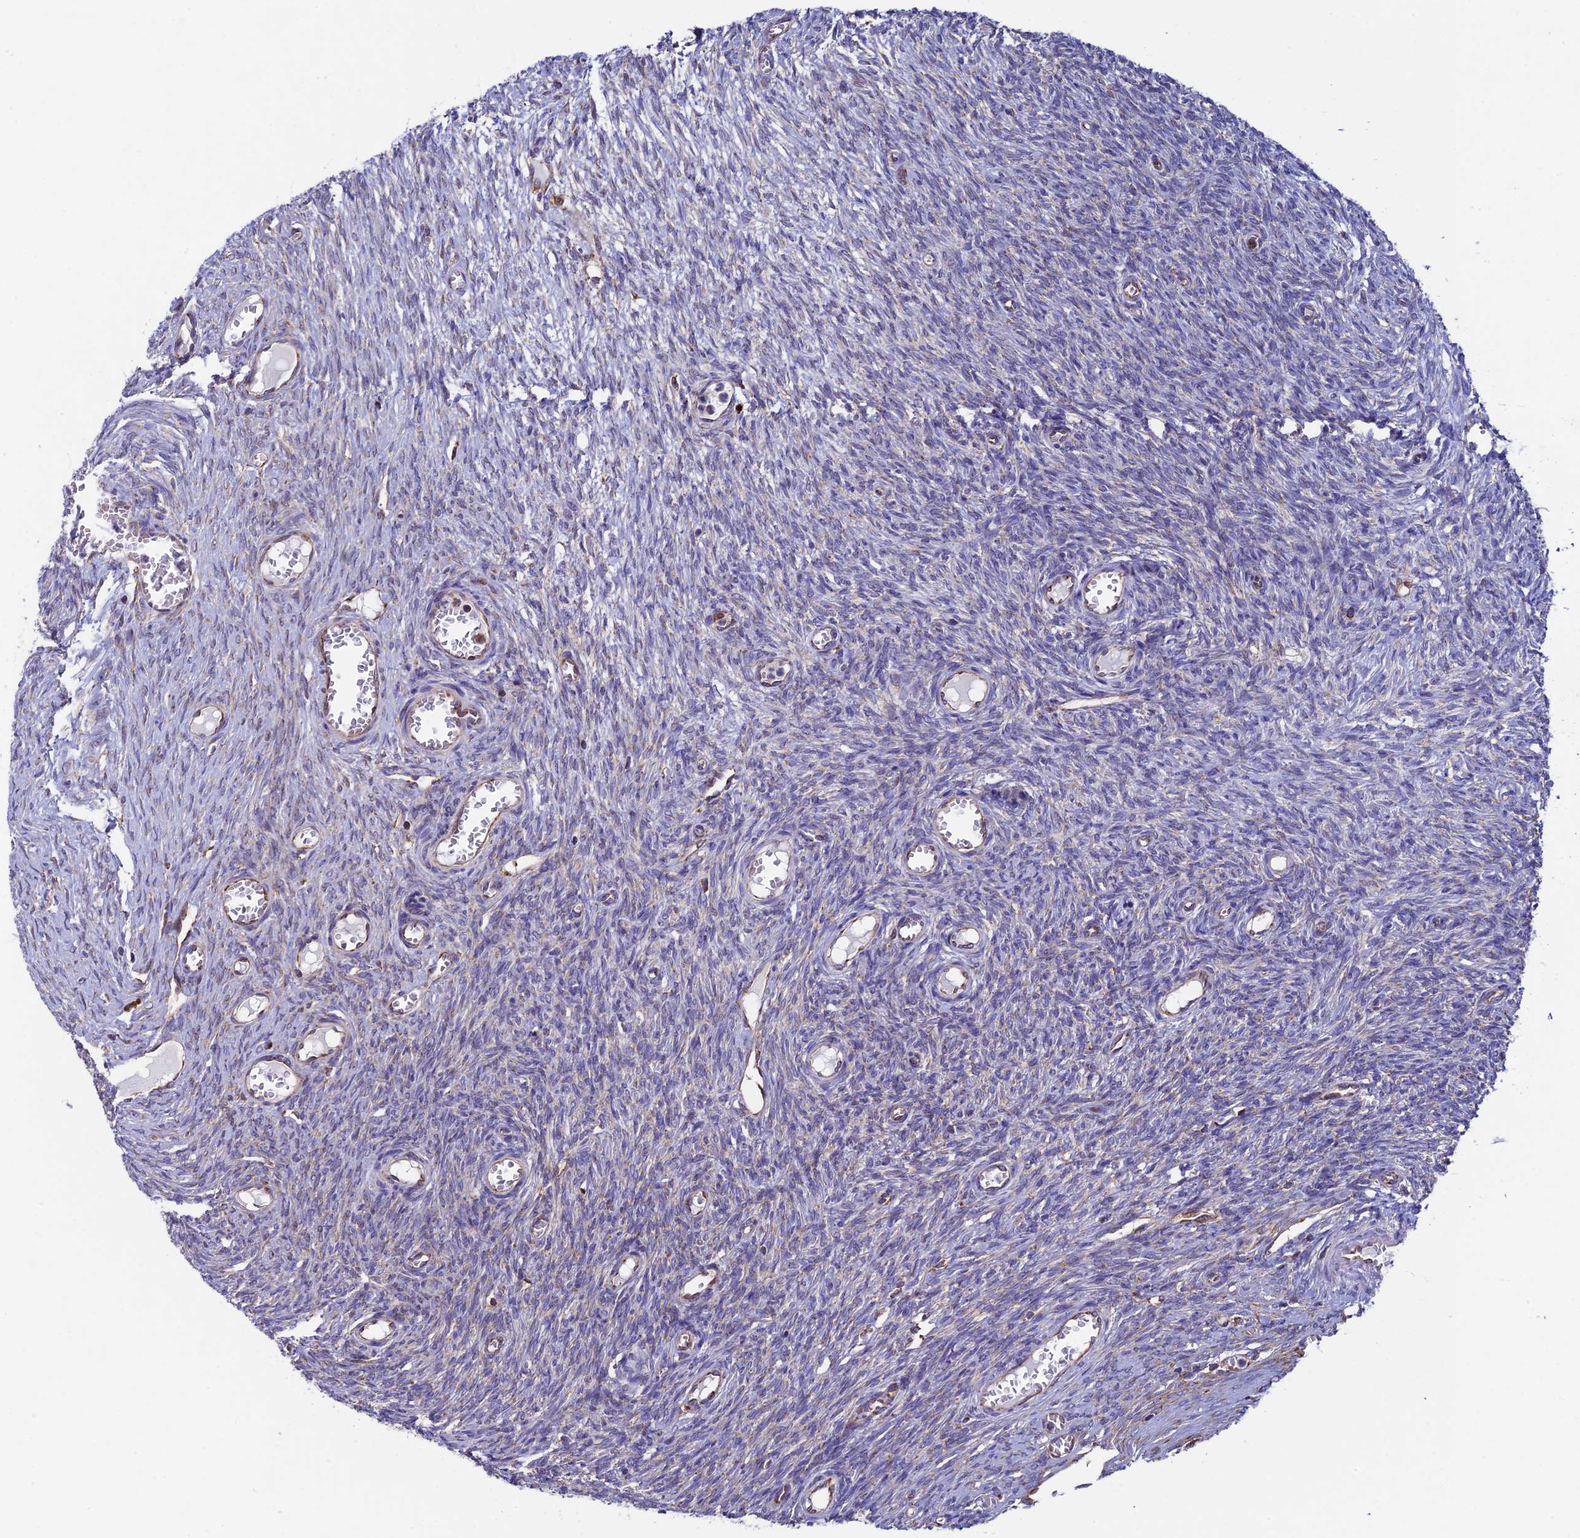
{"staining": {"intensity": "strong", "quantity": ">75%", "location": "cytoplasmic/membranous"}, "tissue": "ovary", "cell_type": "Follicle cells", "image_type": "normal", "snomed": [{"axis": "morphology", "description": "Normal tissue, NOS"}, {"axis": "topography", "description": "Ovary"}], "caption": "A high amount of strong cytoplasmic/membranous staining is appreciated in about >75% of follicle cells in benign ovary. The staining was performed using DAB, with brown indicating positive protein expression. Nuclei are stained blue with hematoxylin.", "gene": "SLC9A5", "patient": {"sex": "female", "age": 44}}